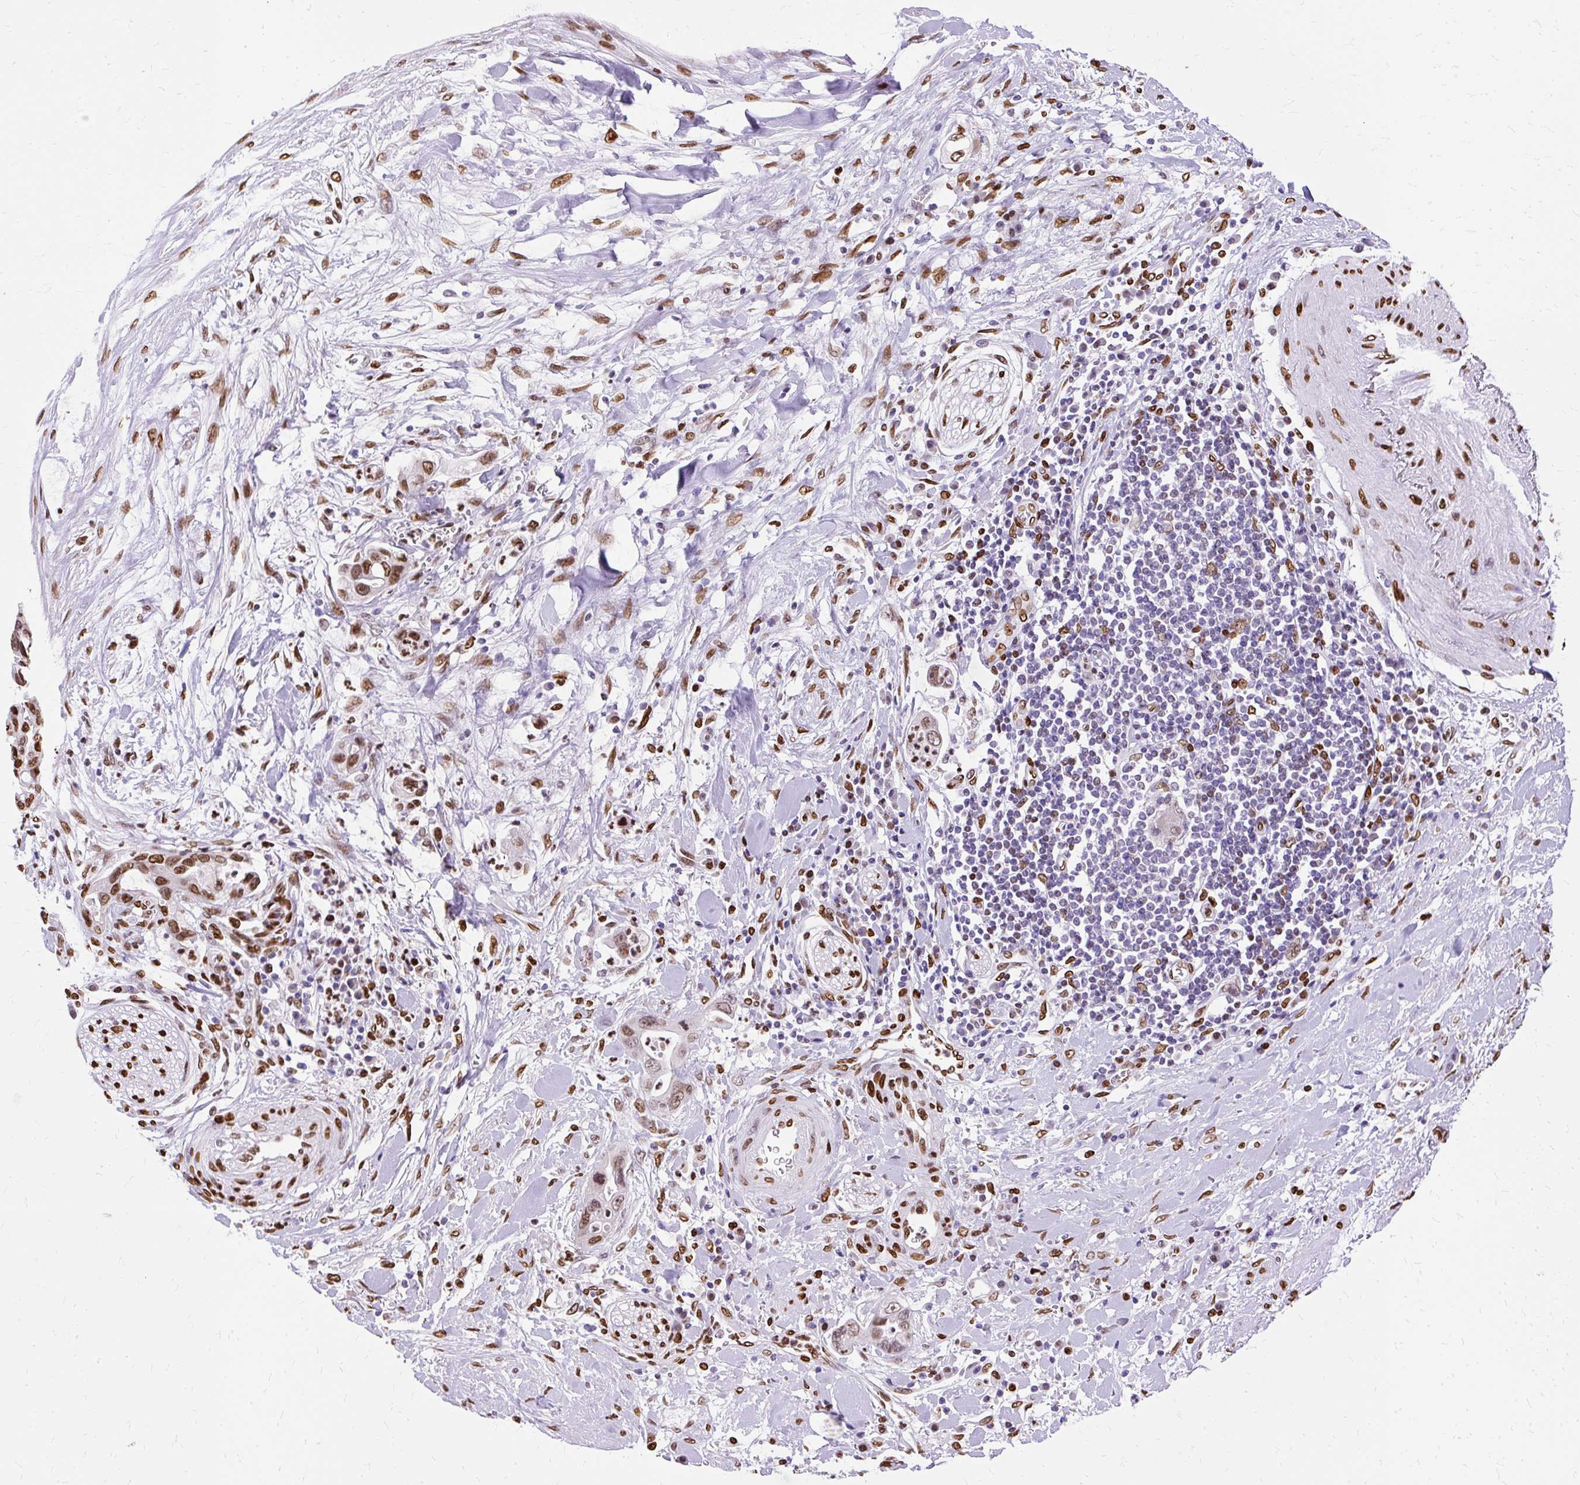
{"staining": {"intensity": "moderate", "quantity": ">75%", "location": "nuclear"}, "tissue": "pancreatic cancer", "cell_type": "Tumor cells", "image_type": "cancer", "snomed": [{"axis": "morphology", "description": "Adenocarcinoma, NOS"}, {"axis": "topography", "description": "Pancreas"}], "caption": "A high-resolution photomicrograph shows IHC staining of pancreatic adenocarcinoma, which displays moderate nuclear staining in about >75% of tumor cells.", "gene": "TMEM184C", "patient": {"sex": "male", "age": 75}}